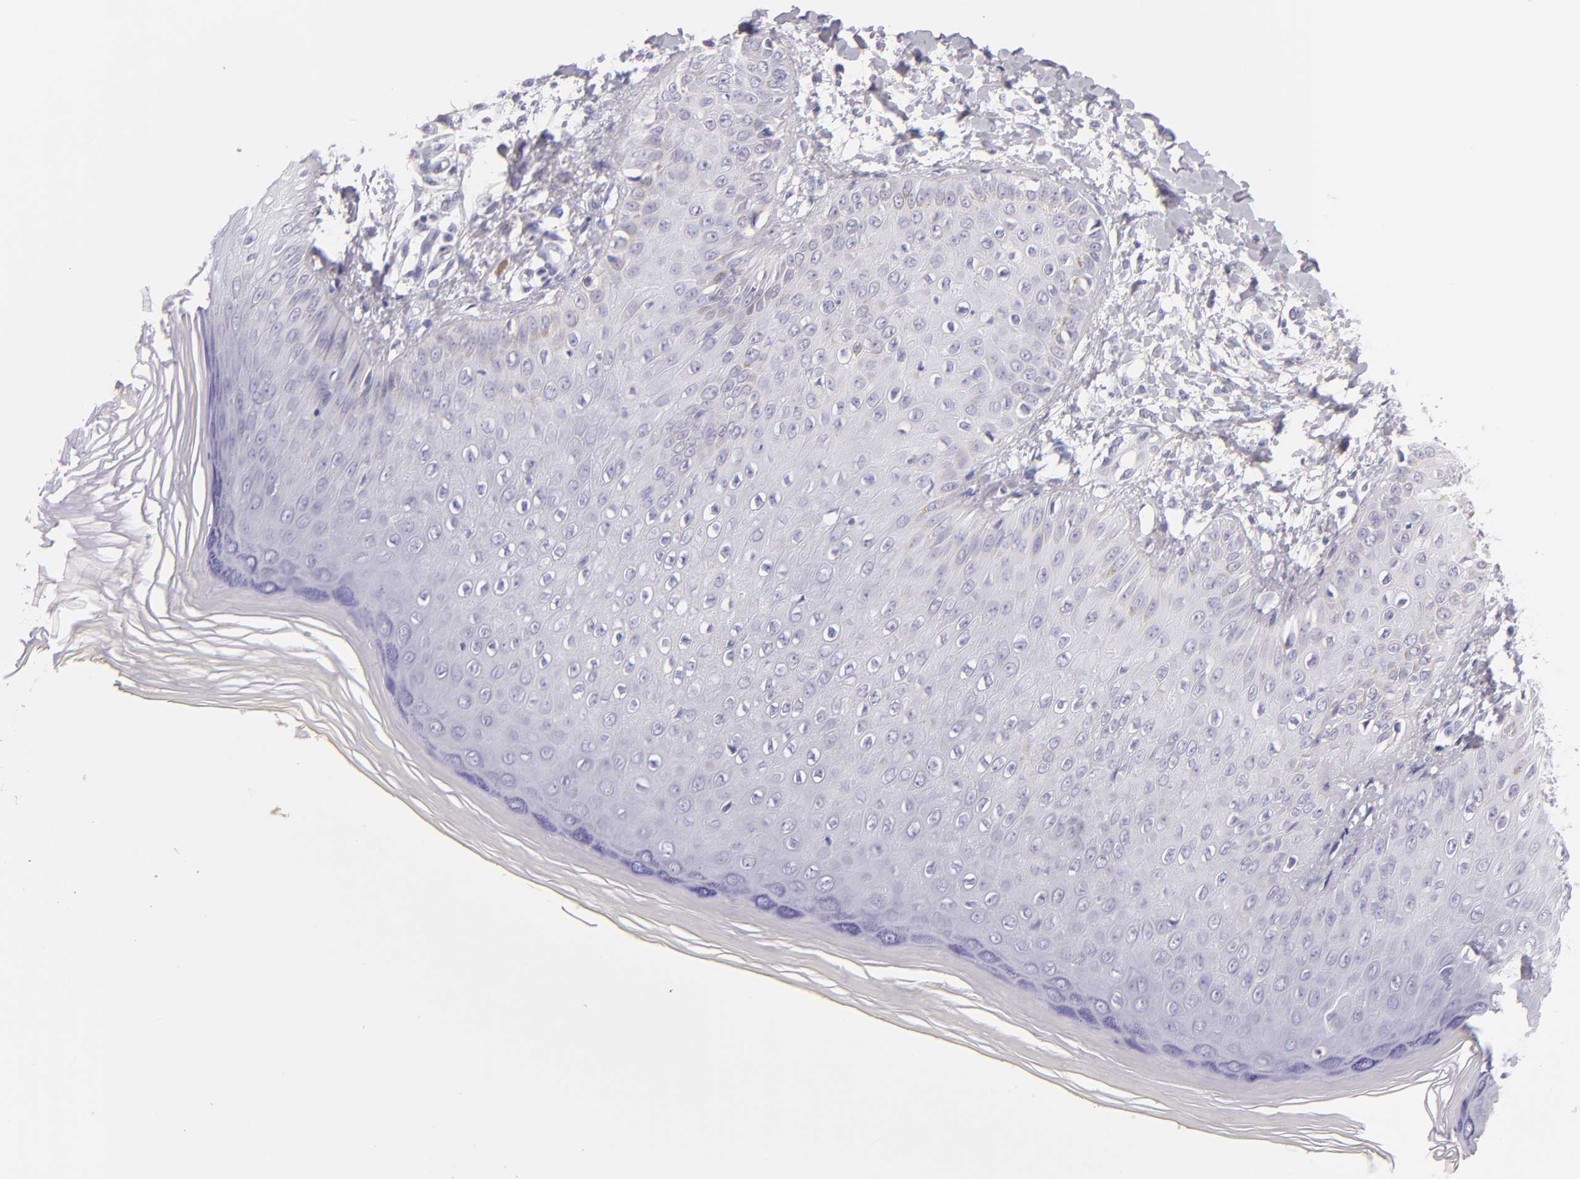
{"staining": {"intensity": "negative", "quantity": "none", "location": "none"}, "tissue": "skin", "cell_type": "Epidermal cells", "image_type": "normal", "snomed": [{"axis": "morphology", "description": "Normal tissue, NOS"}, {"axis": "morphology", "description": "Inflammation, NOS"}, {"axis": "topography", "description": "Soft tissue"}, {"axis": "topography", "description": "Anal"}], "caption": "Epidermal cells show no significant positivity in normal skin. The staining was performed using DAB to visualize the protein expression in brown, while the nuclei were stained in blue with hematoxylin (Magnification: 20x).", "gene": "GP1BA", "patient": {"sex": "female", "age": 15}}